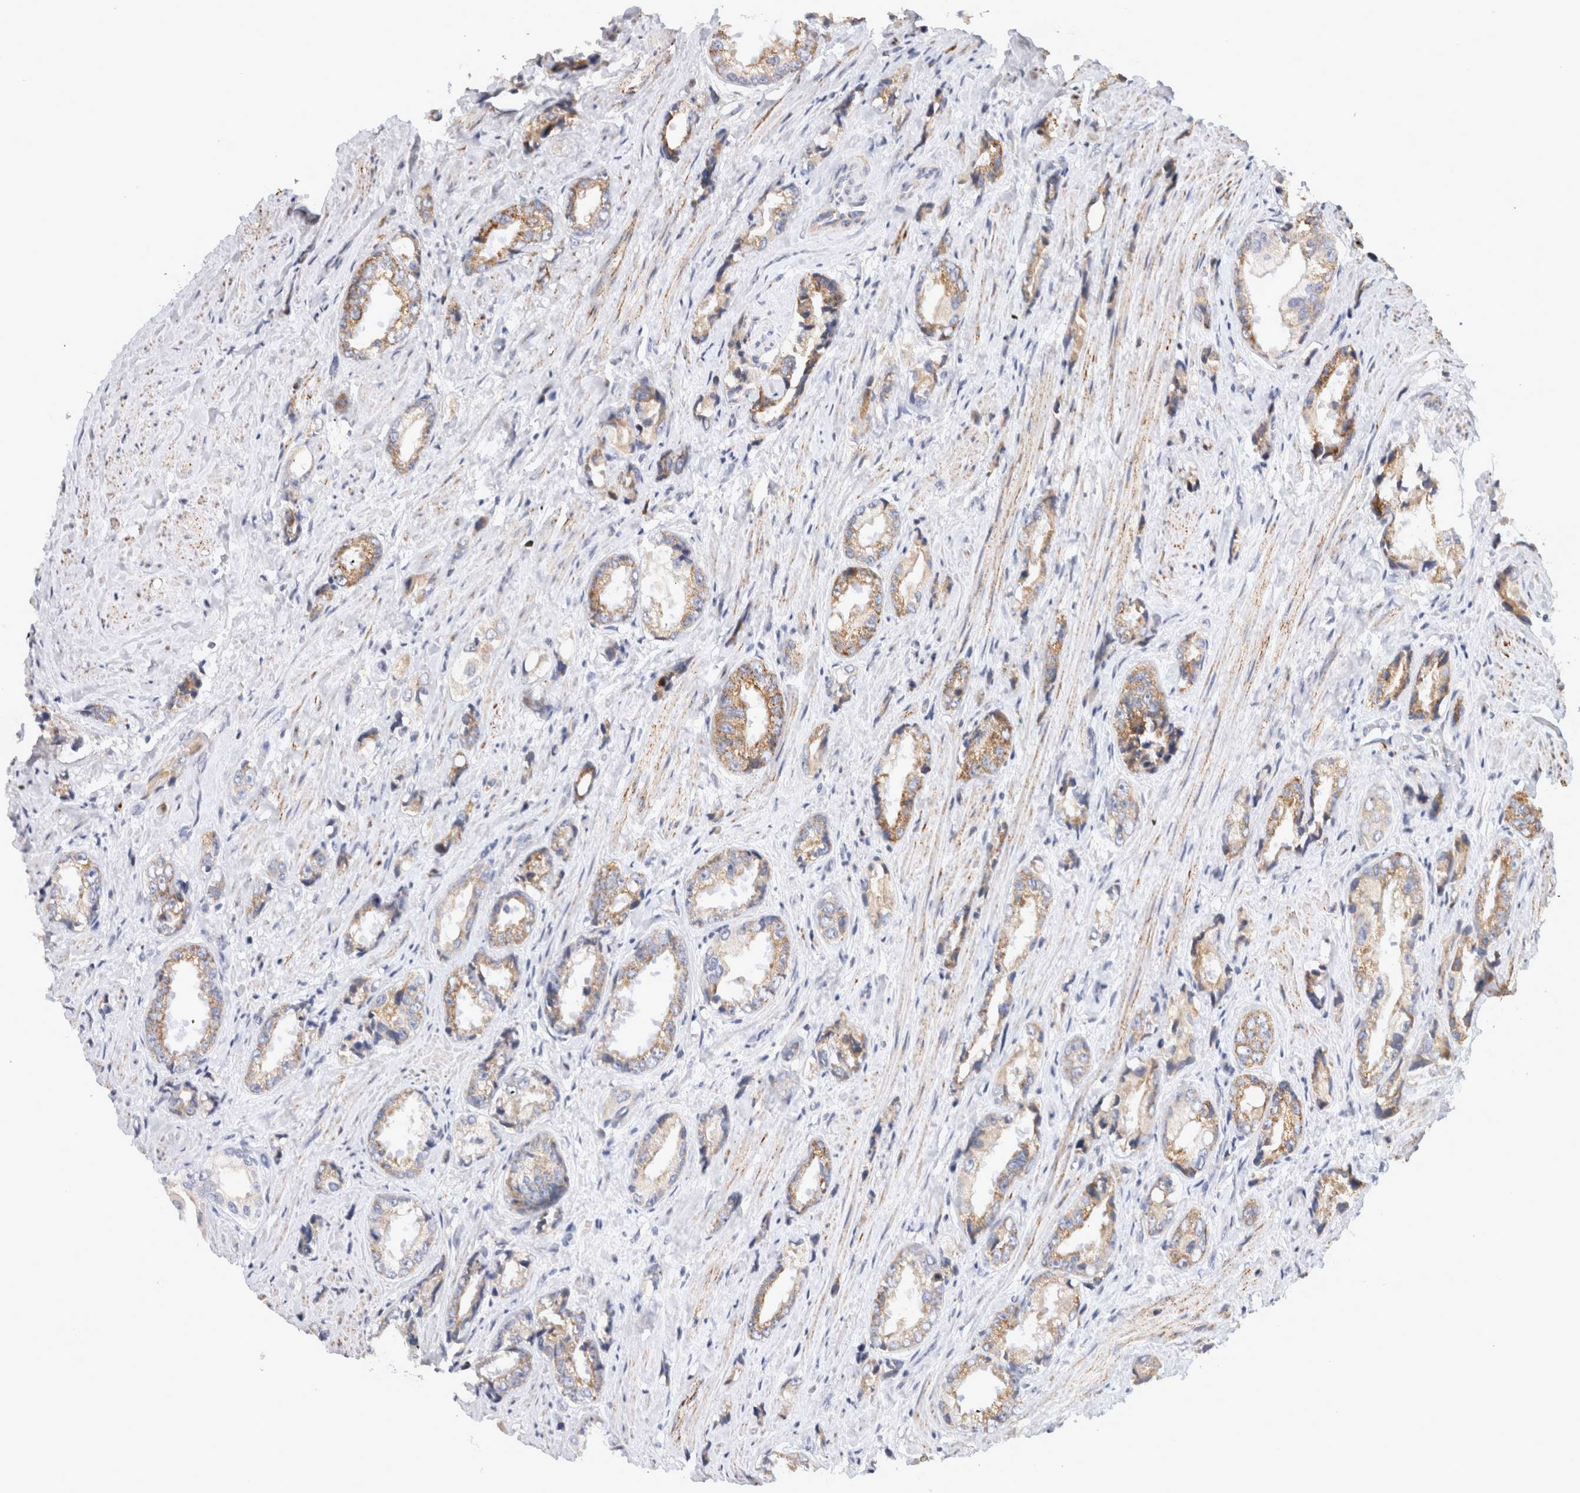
{"staining": {"intensity": "moderate", "quantity": "25%-75%", "location": "cytoplasmic/membranous"}, "tissue": "prostate cancer", "cell_type": "Tumor cells", "image_type": "cancer", "snomed": [{"axis": "morphology", "description": "Adenocarcinoma, High grade"}, {"axis": "topography", "description": "Prostate"}], "caption": "Immunohistochemistry histopathology image of neoplastic tissue: prostate high-grade adenocarcinoma stained using IHC reveals medium levels of moderate protein expression localized specifically in the cytoplasmic/membranous of tumor cells, appearing as a cytoplasmic/membranous brown color.", "gene": "RPN2", "patient": {"sex": "male", "age": 61}}